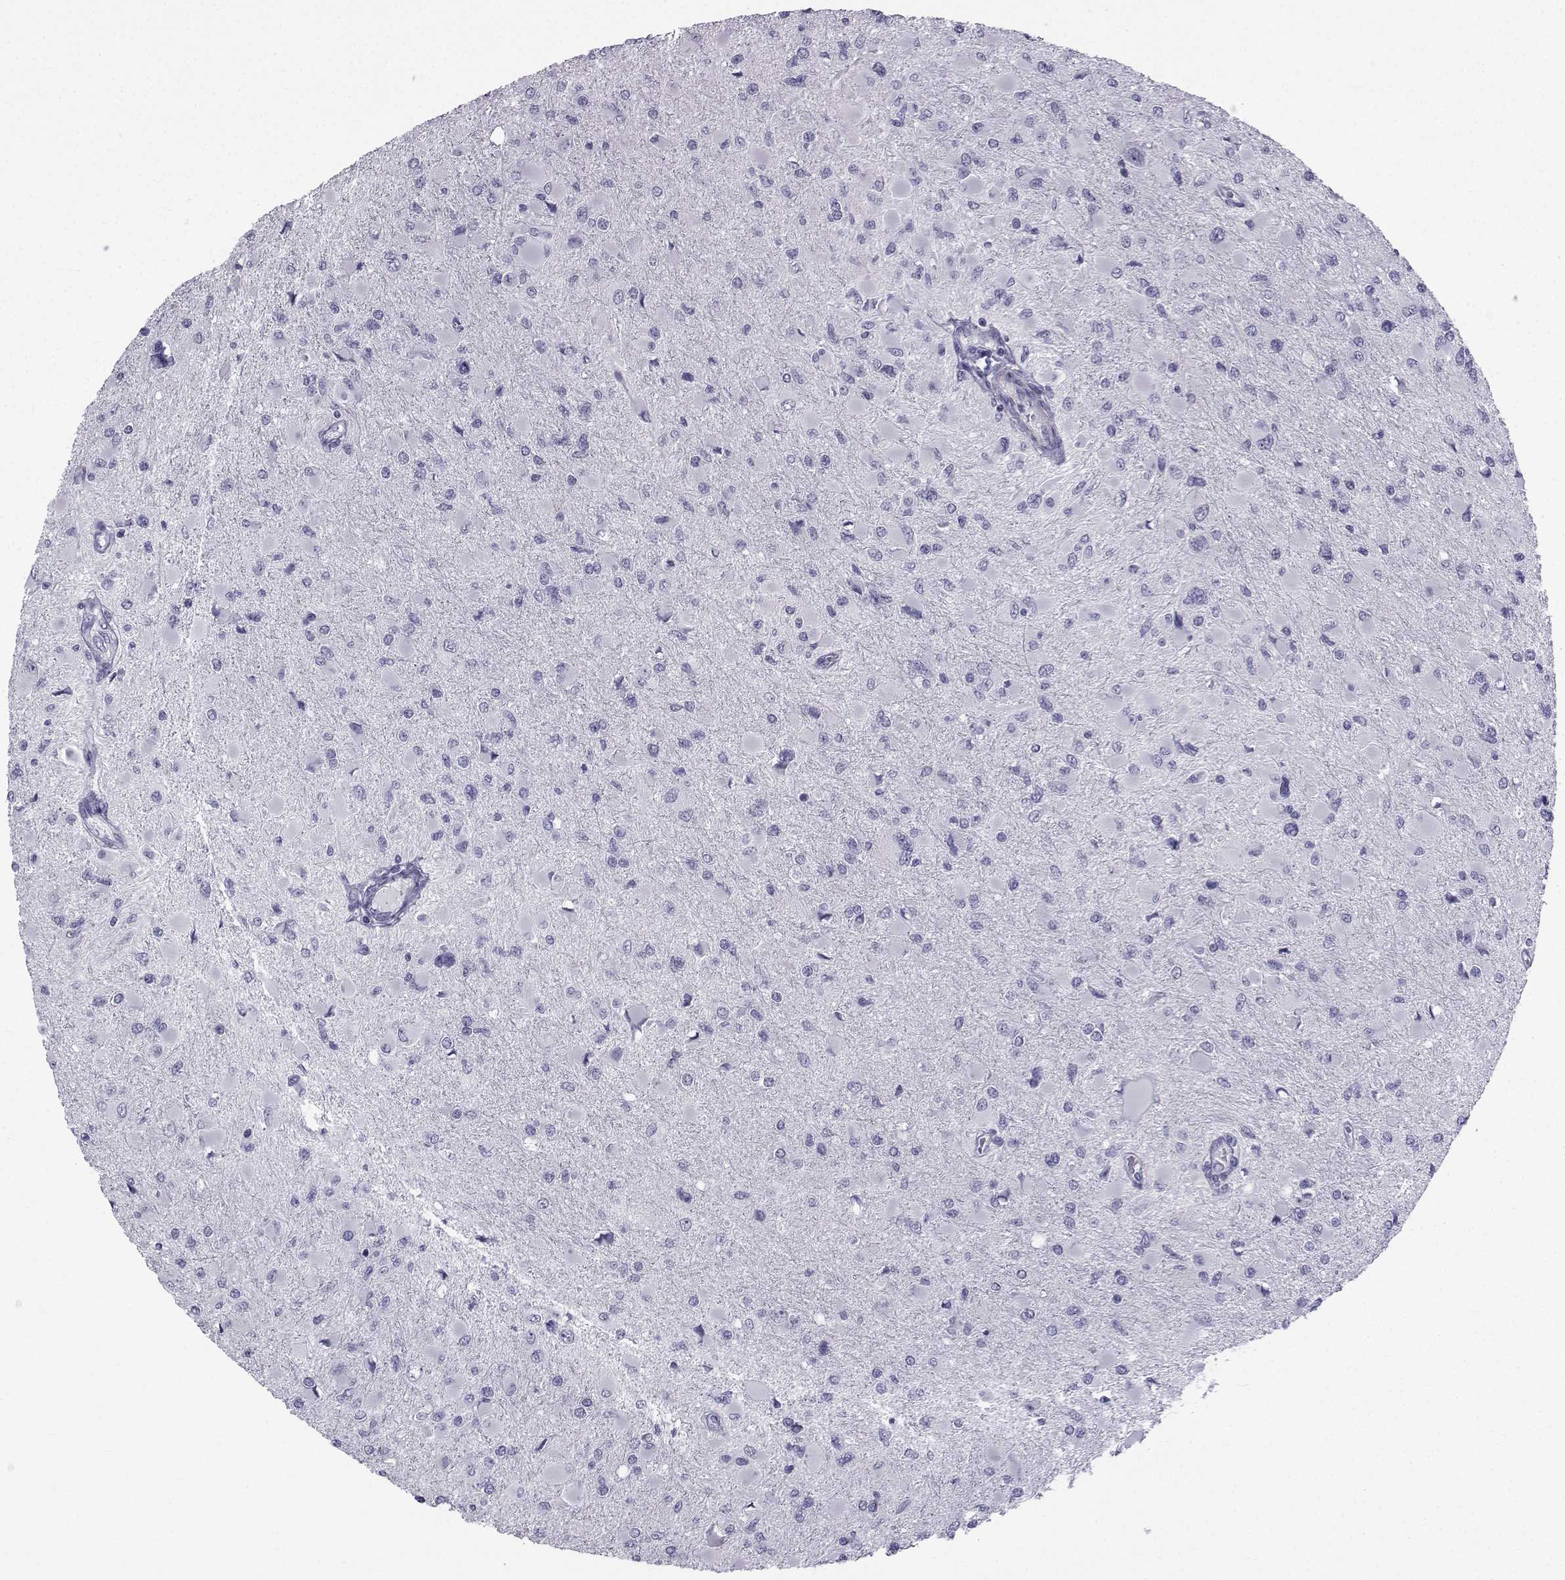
{"staining": {"intensity": "negative", "quantity": "none", "location": "none"}, "tissue": "glioma", "cell_type": "Tumor cells", "image_type": "cancer", "snomed": [{"axis": "morphology", "description": "Glioma, malignant, High grade"}, {"axis": "topography", "description": "Cerebral cortex"}], "caption": "There is no significant expression in tumor cells of high-grade glioma (malignant).", "gene": "SPANXD", "patient": {"sex": "female", "age": 36}}